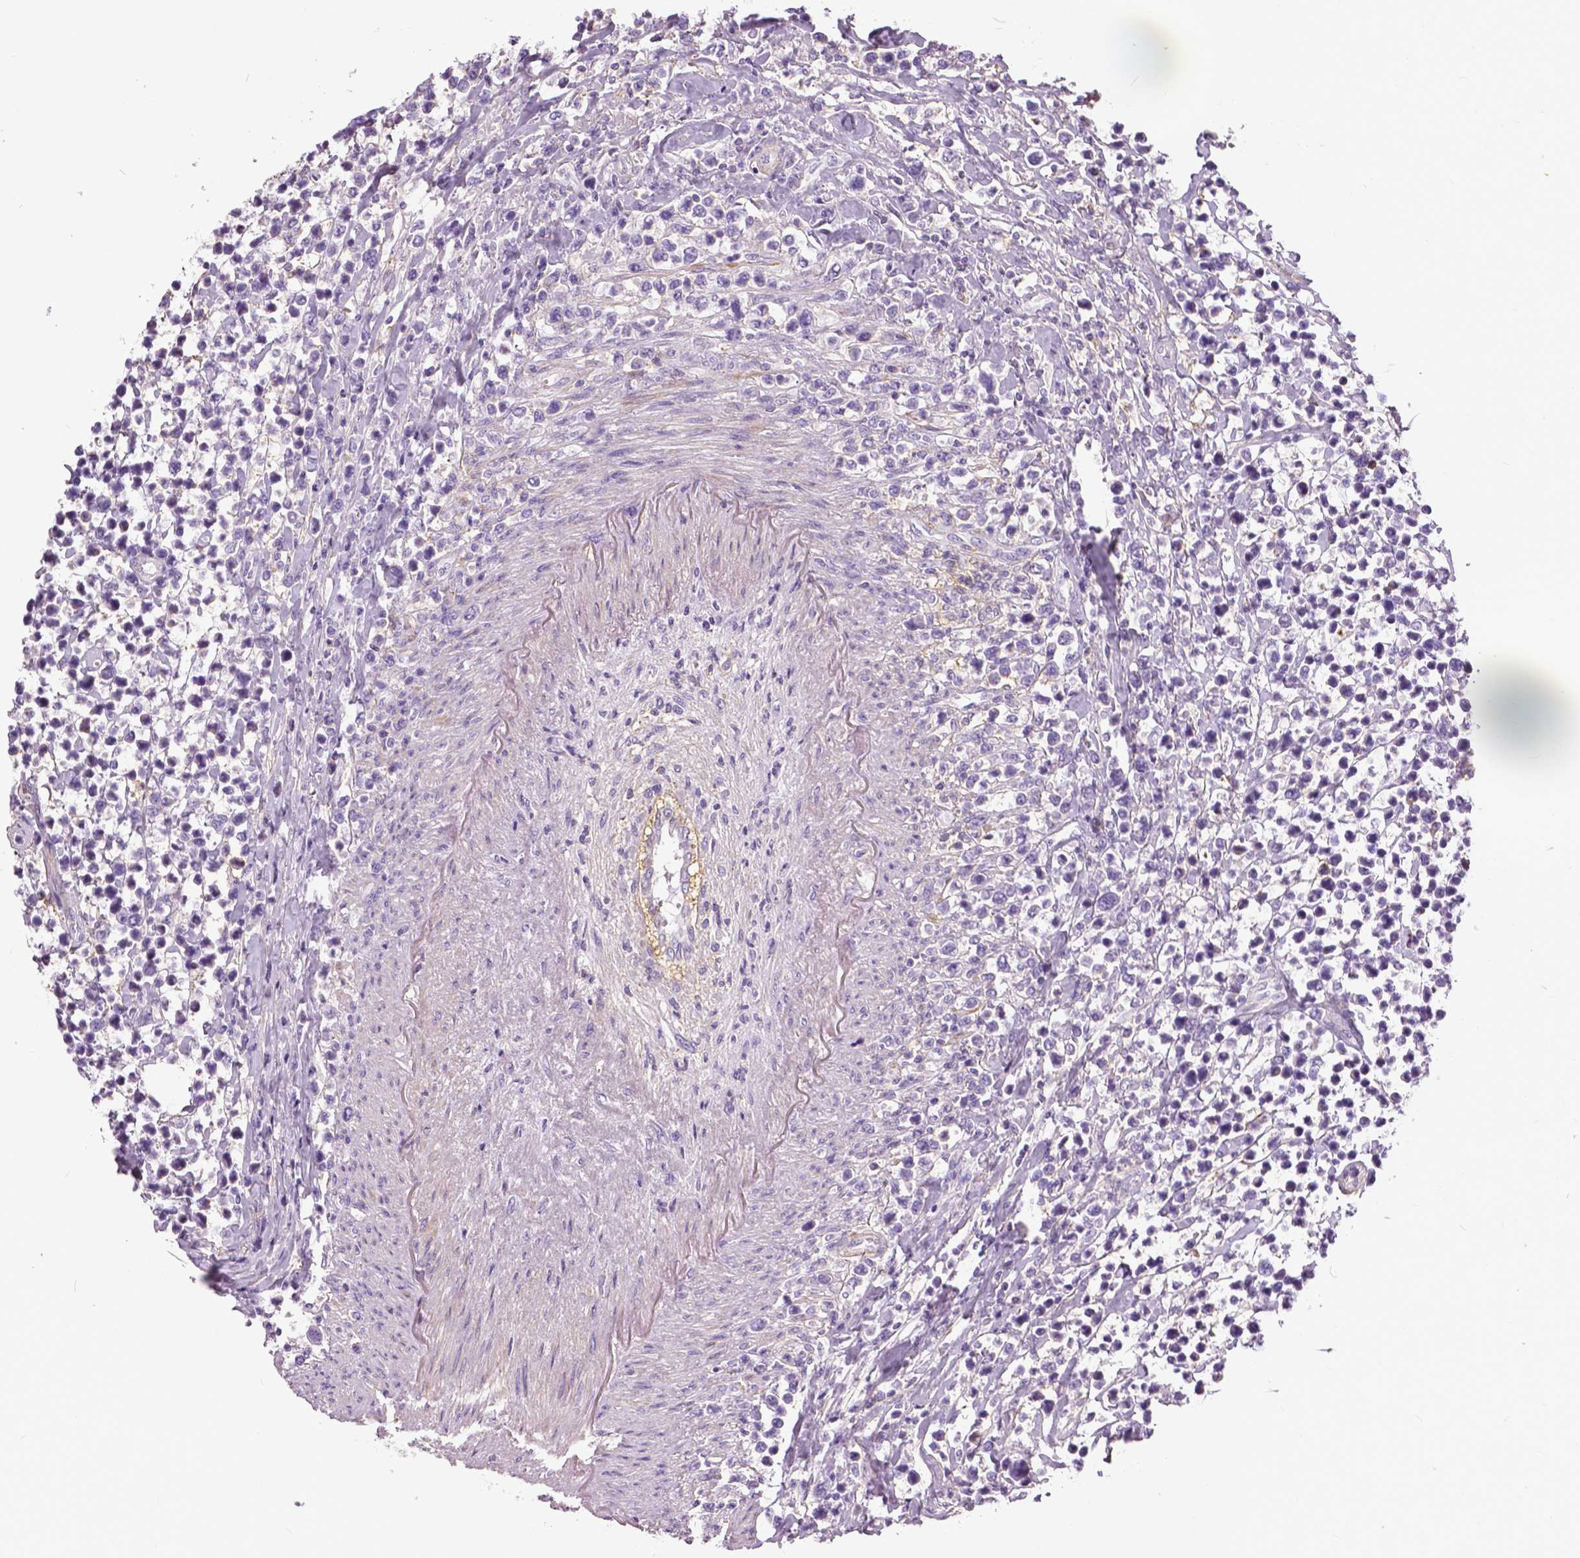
{"staining": {"intensity": "negative", "quantity": "none", "location": "none"}, "tissue": "lymphoma", "cell_type": "Tumor cells", "image_type": "cancer", "snomed": [{"axis": "morphology", "description": "Malignant lymphoma, non-Hodgkin's type, High grade"}, {"axis": "topography", "description": "Soft tissue"}], "caption": "Malignant lymphoma, non-Hodgkin's type (high-grade) was stained to show a protein in brown. There is no significant staining in tumor cells.", "gene": "ANXA13", "patient": {"sex": "female", "age": 56}}